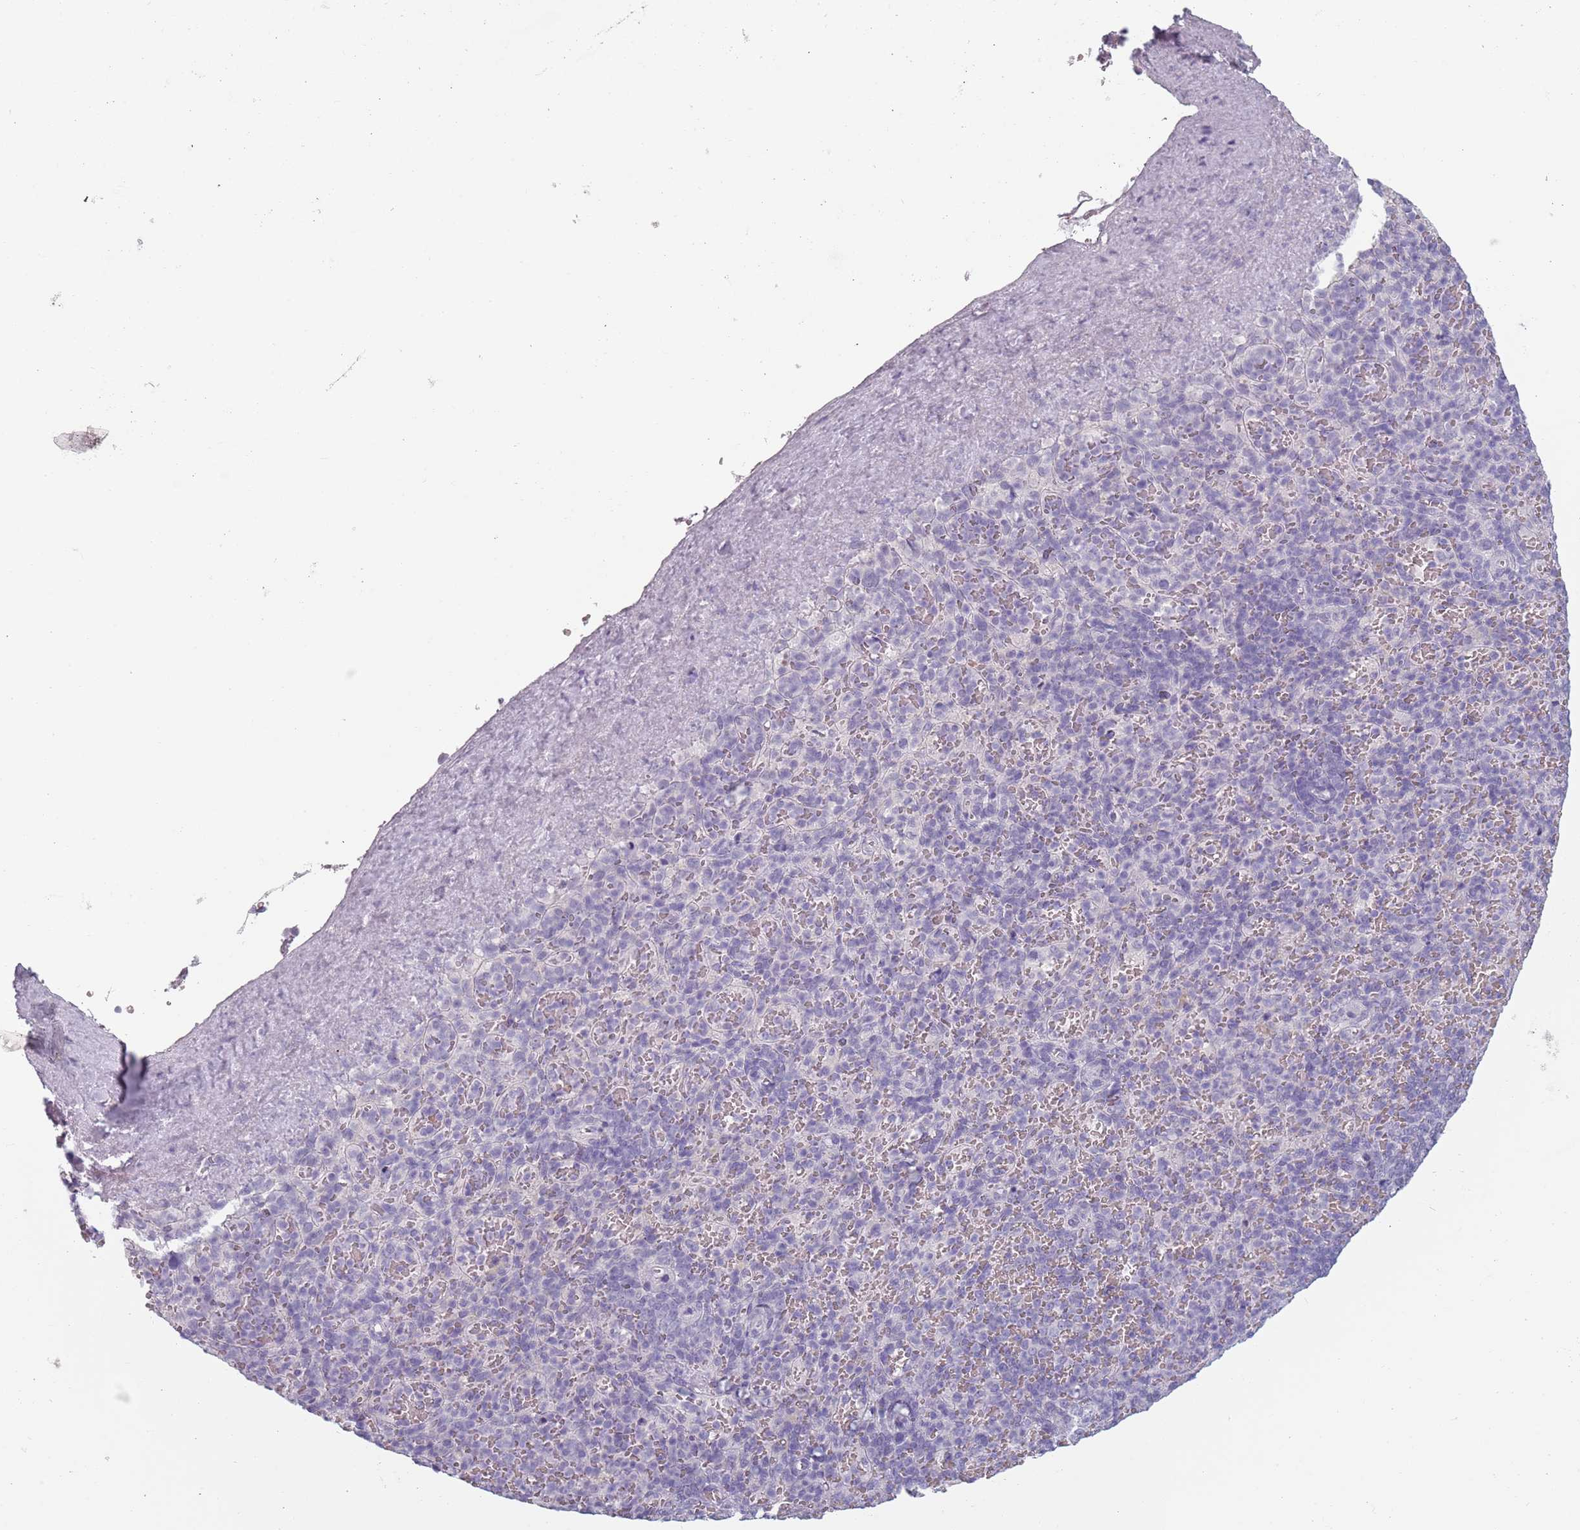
{"staining": {"intensity": "negative", "quantity": "none", "location": "none"}, "tissue": "spleen", "cell_type": "Cells in red pulp", "image_type": "normal", "snomed": [{"axis": "morphology", "description": "Normal tissue, NOS"}, {"axis": "topography", "description": "Spleen"}], "caption": "IHC histopathology image of benign human spleen stained for a protein (brown), which shows no positivity in cells in red pulp. Brightfield microscopy of immunohistochemistry (IHC) stained with DAB (brown) and hematoxylin (blue), captured at high magnification.", "gene": "PIEZO1", "patient": {"sex": "female", "age": 74}}